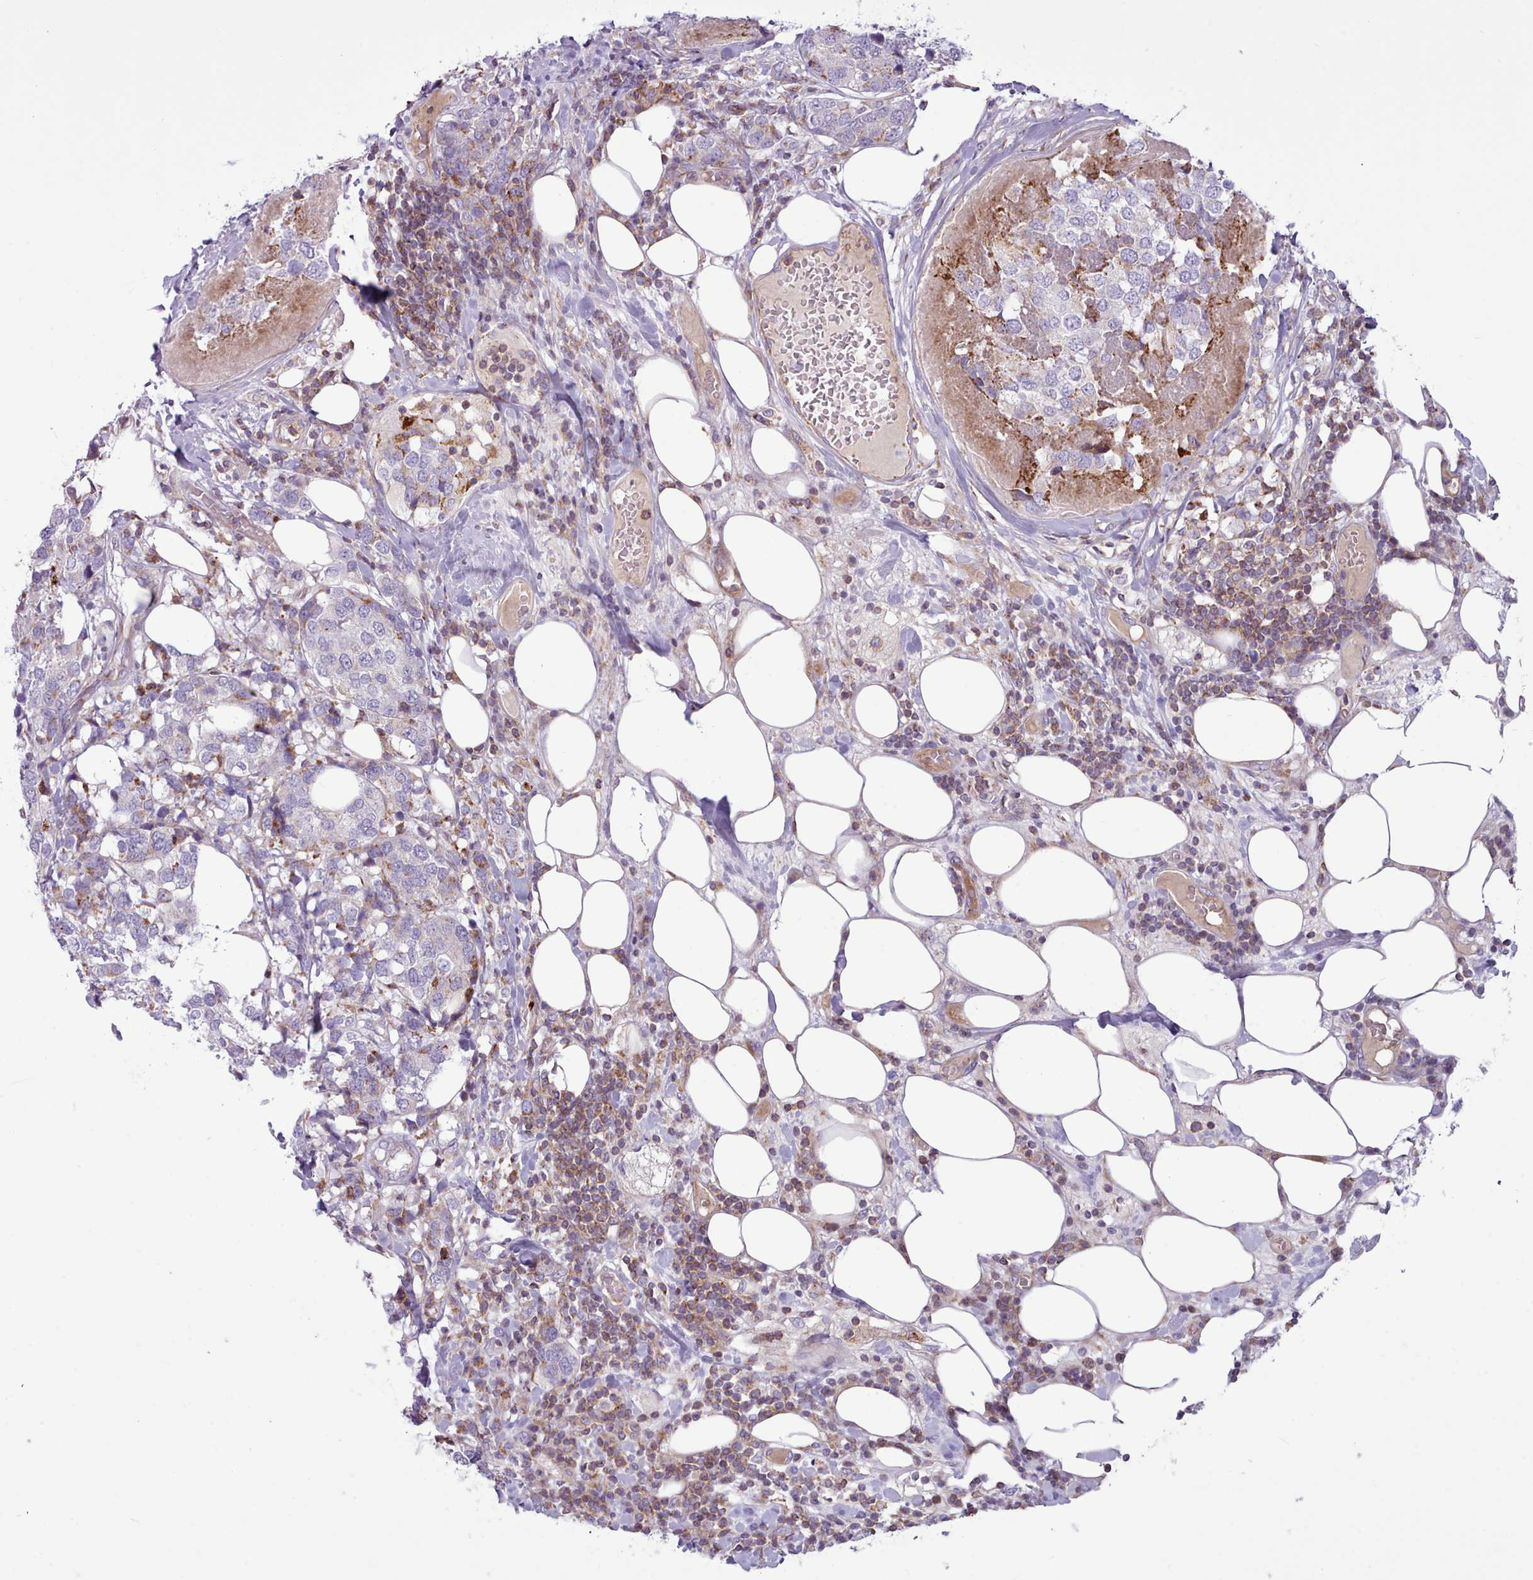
{"staining": {"intensity": "negative", "quantity": "none", "location": "none"}, "tissue": "breast cancer", "cell_type": "Tumor cells", "image_type": "cancer", "snomed": [{"axis": "morphology", "description": "Lobular carcinoma"}, {"axis": "topography", "description": "Breast"}], "caption": "This is an immunohistochemistry (IHC) image of human breast cancer (lobular carcinoma). There is no expression in tumor cells.", "gene": "TENT4B", "patient": {"sex": "female", "age": 59}}